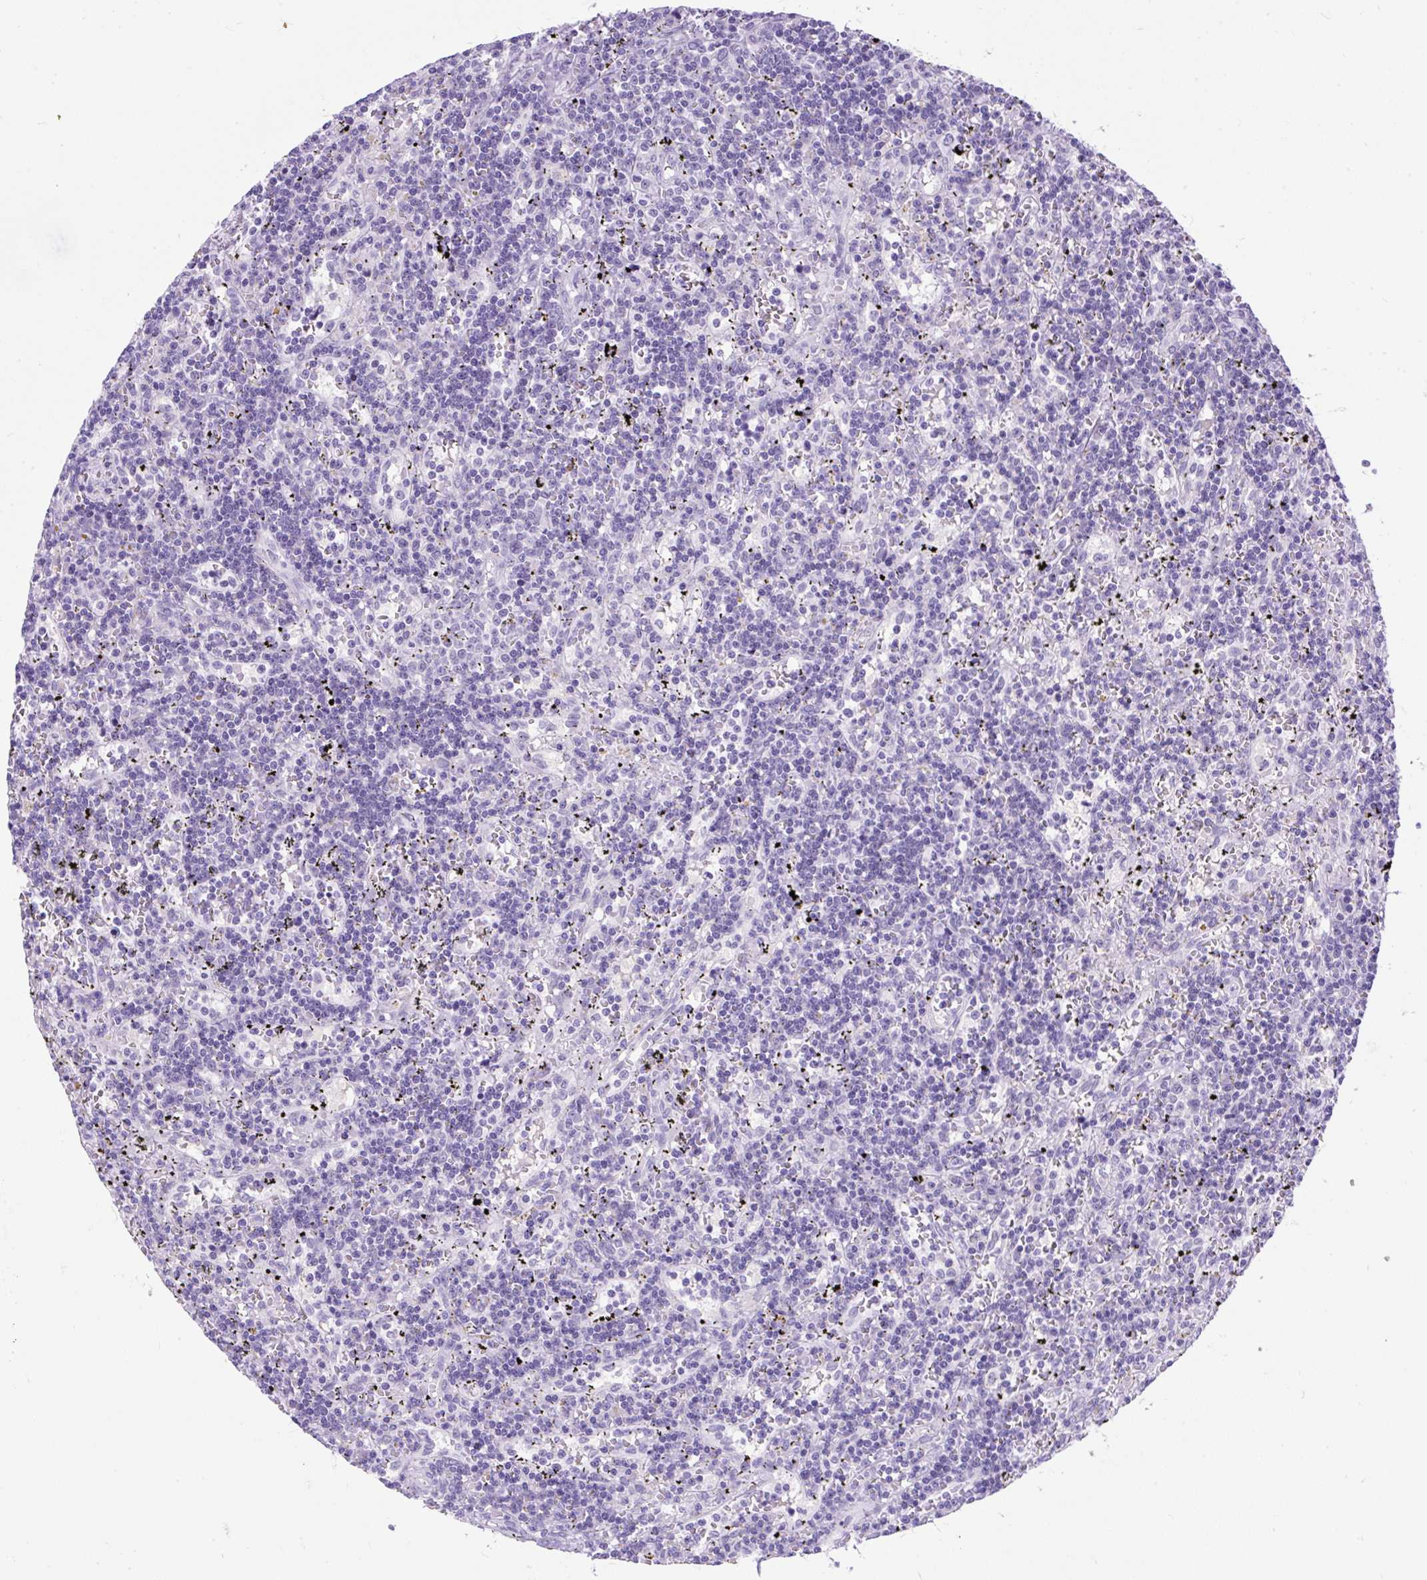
{"staining": {"intensity": "negative", "quantity": "none", "location": "none"}, "tissue": "lymphoma", "cell_type": "Tumor cells", "image_type": "cancer", "snomed": [{"axis": "morphology", "description": "Malignant lymphoma, non-Hodgkin's type, Low grade"}, {"axis": "topography", "description": "Spleen"}], "caption": "Protein analysis of lymphoma shows no significant positivity in tumor cells. (IHC, brightfield microscopy, high magnification).", "gene": "SCGB1A1", "patient": {"sex": "male", "age": 60}}